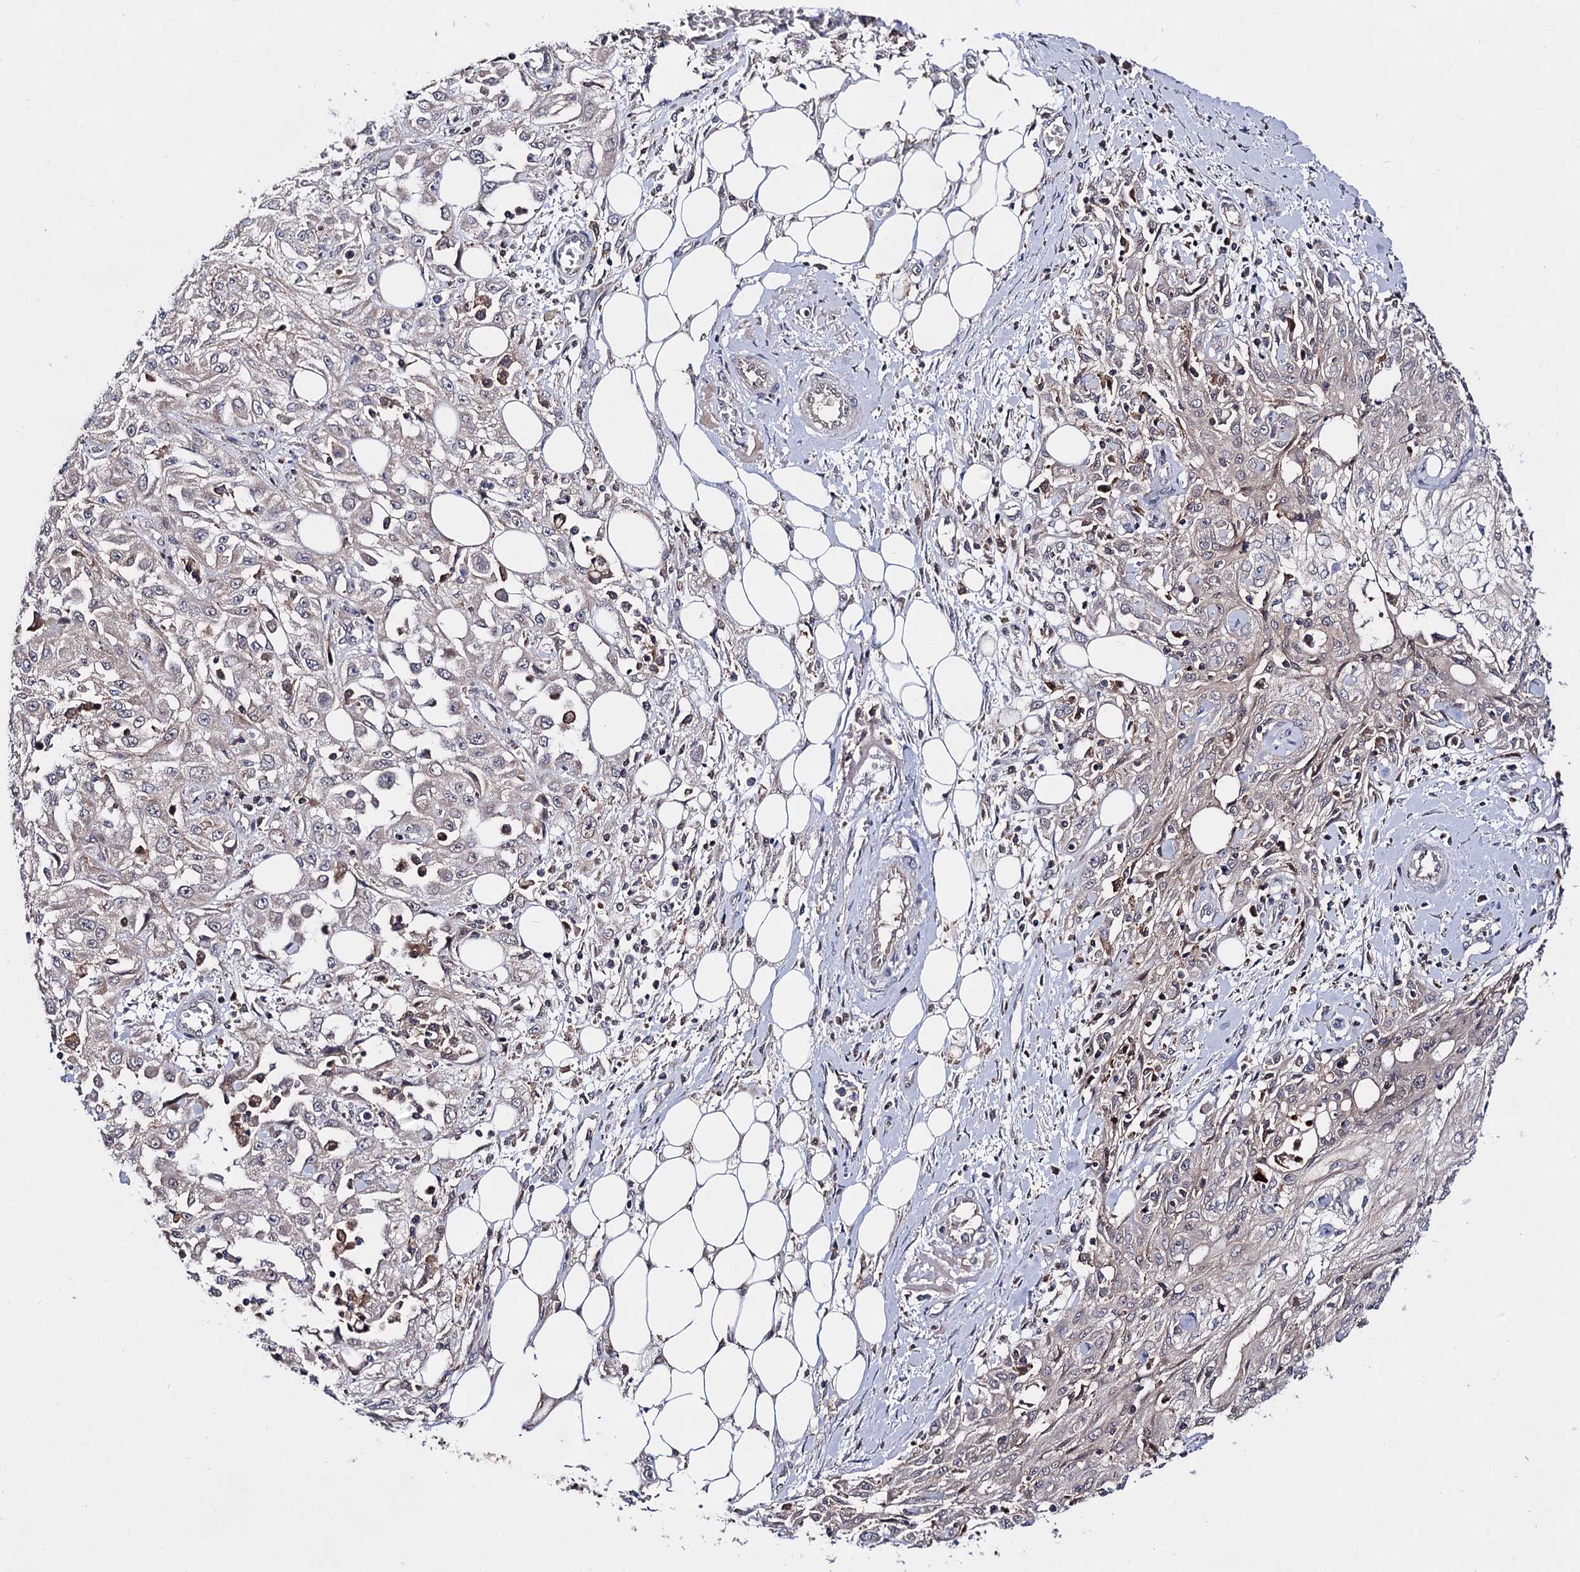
{"staining": {"intensity": "negative", "quantity": "none", "location": "none"}, "tissue": "skin cancer", "cell_type": "Tumor cells", "image_type": "cancer", "snomed": [{"axis": "morphology", "description": "Squamous cell carcinoma, NOS"}, {"axis": "morphology", "description": "Squamous cell carcinoma, metastatic, NOS"}, {"axis": "topography", "description": "Skin"}, {"axis": "topography", "description": "Lymph node"}], "caption": "High power microscopy micrograph of an immunohistochemistry micrograph of skin cancer (squamous cell carcinoma), revealing no significant positivity in tumor cells. (IHC, brightfield microscopy, high magnification).", "gene": "ACTR6", "patient": {"sex": "male", "age": 75}}